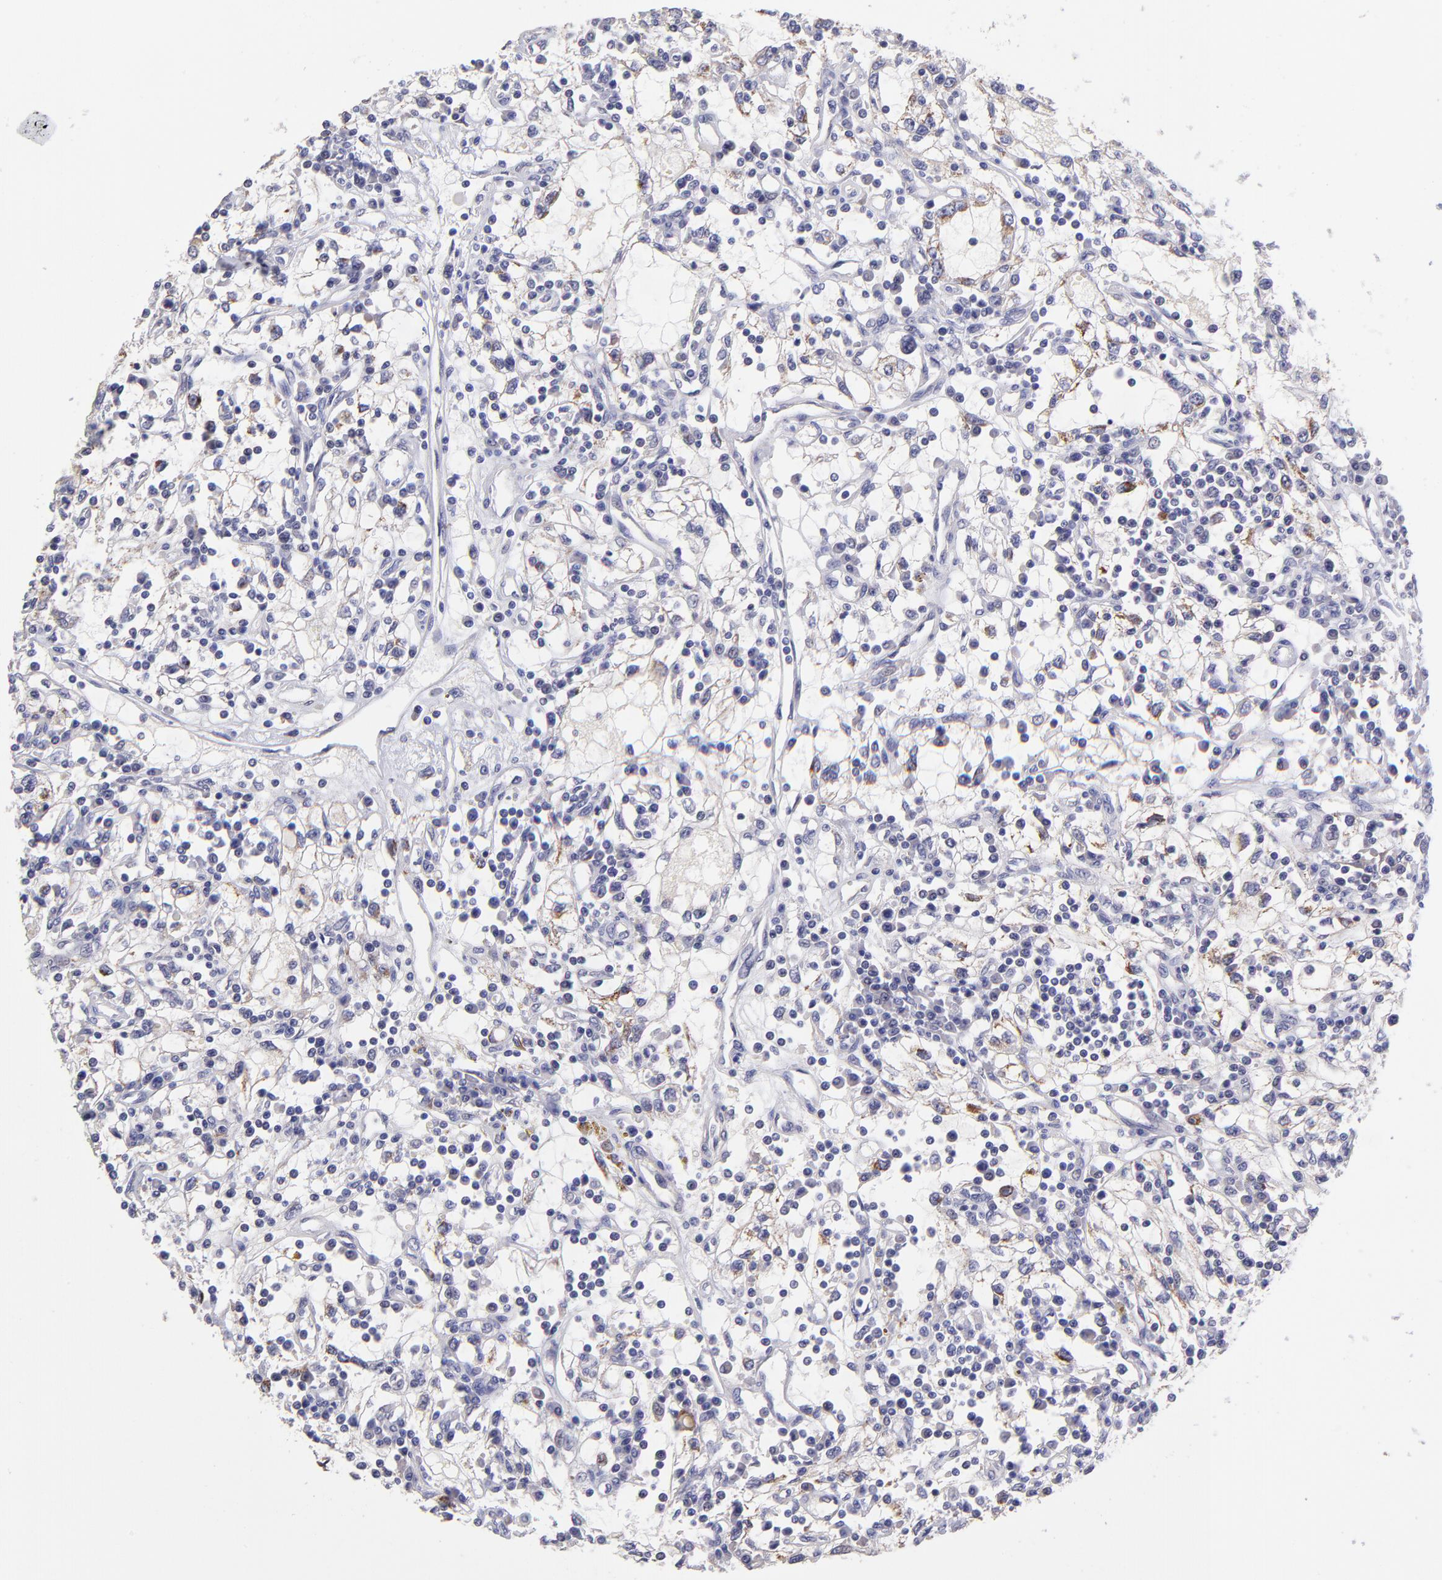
{"staining": {"intensity": "weak", "quantity": "<25%", "location": "cytoplasmic/membranous"}, "tissue": "renal cancer", "cell_type": "Tumor cells", "image_type": "cancer", "snomed": [{"axis": "morphology", "description": "Adenocarcinoma, NOS"}, {"axis": "topography", "description": "Kidney"}], "caption": "Immunohistochemistry (IHC) photomicrograph of adenocarcinoma (renal) stained for a protein (brown), which displays no positivity in tumor cells.", "gene": "NSF", "patient": {"sex": "male", "age": 82}}